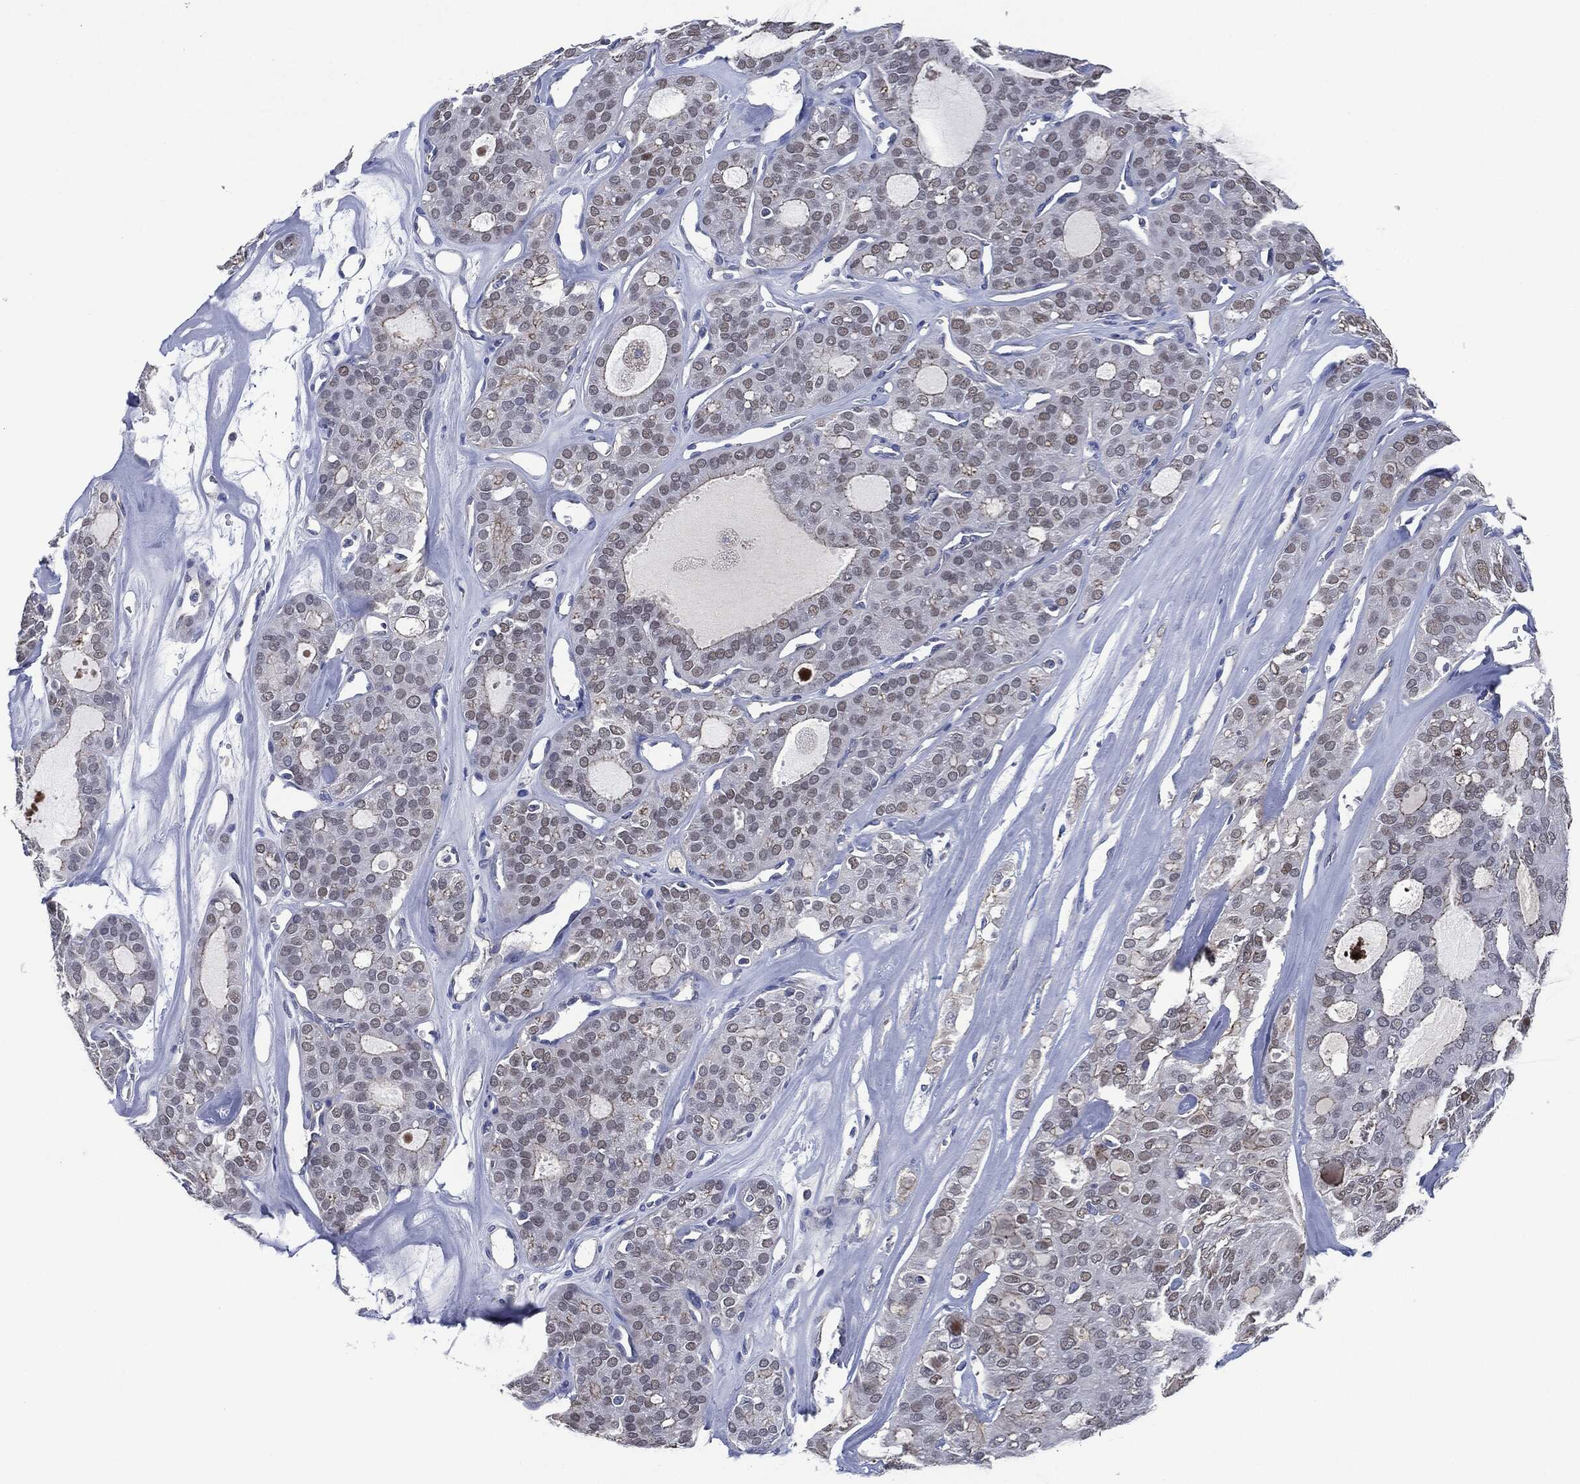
{"staining": {"intensity": "weak", "quantity": "<25%", "location": "cytoplasmic/membranous"}, "tissue": "thyroid cancer", "cell_type": "Tumor cells", "image_type": "cancer", "snomed": [{"axis": "morphology", "description": "Follicular adenoma carcinoma, NOS"}, {"axis": "topography", "description": "Thyroid gland"}], "caption": "This is an IHC micrograph of thyroid cancer. There is no staining in tumor cells.", "gene": "SHROOM2", "patient": {"sex": "male", "age": 75}}